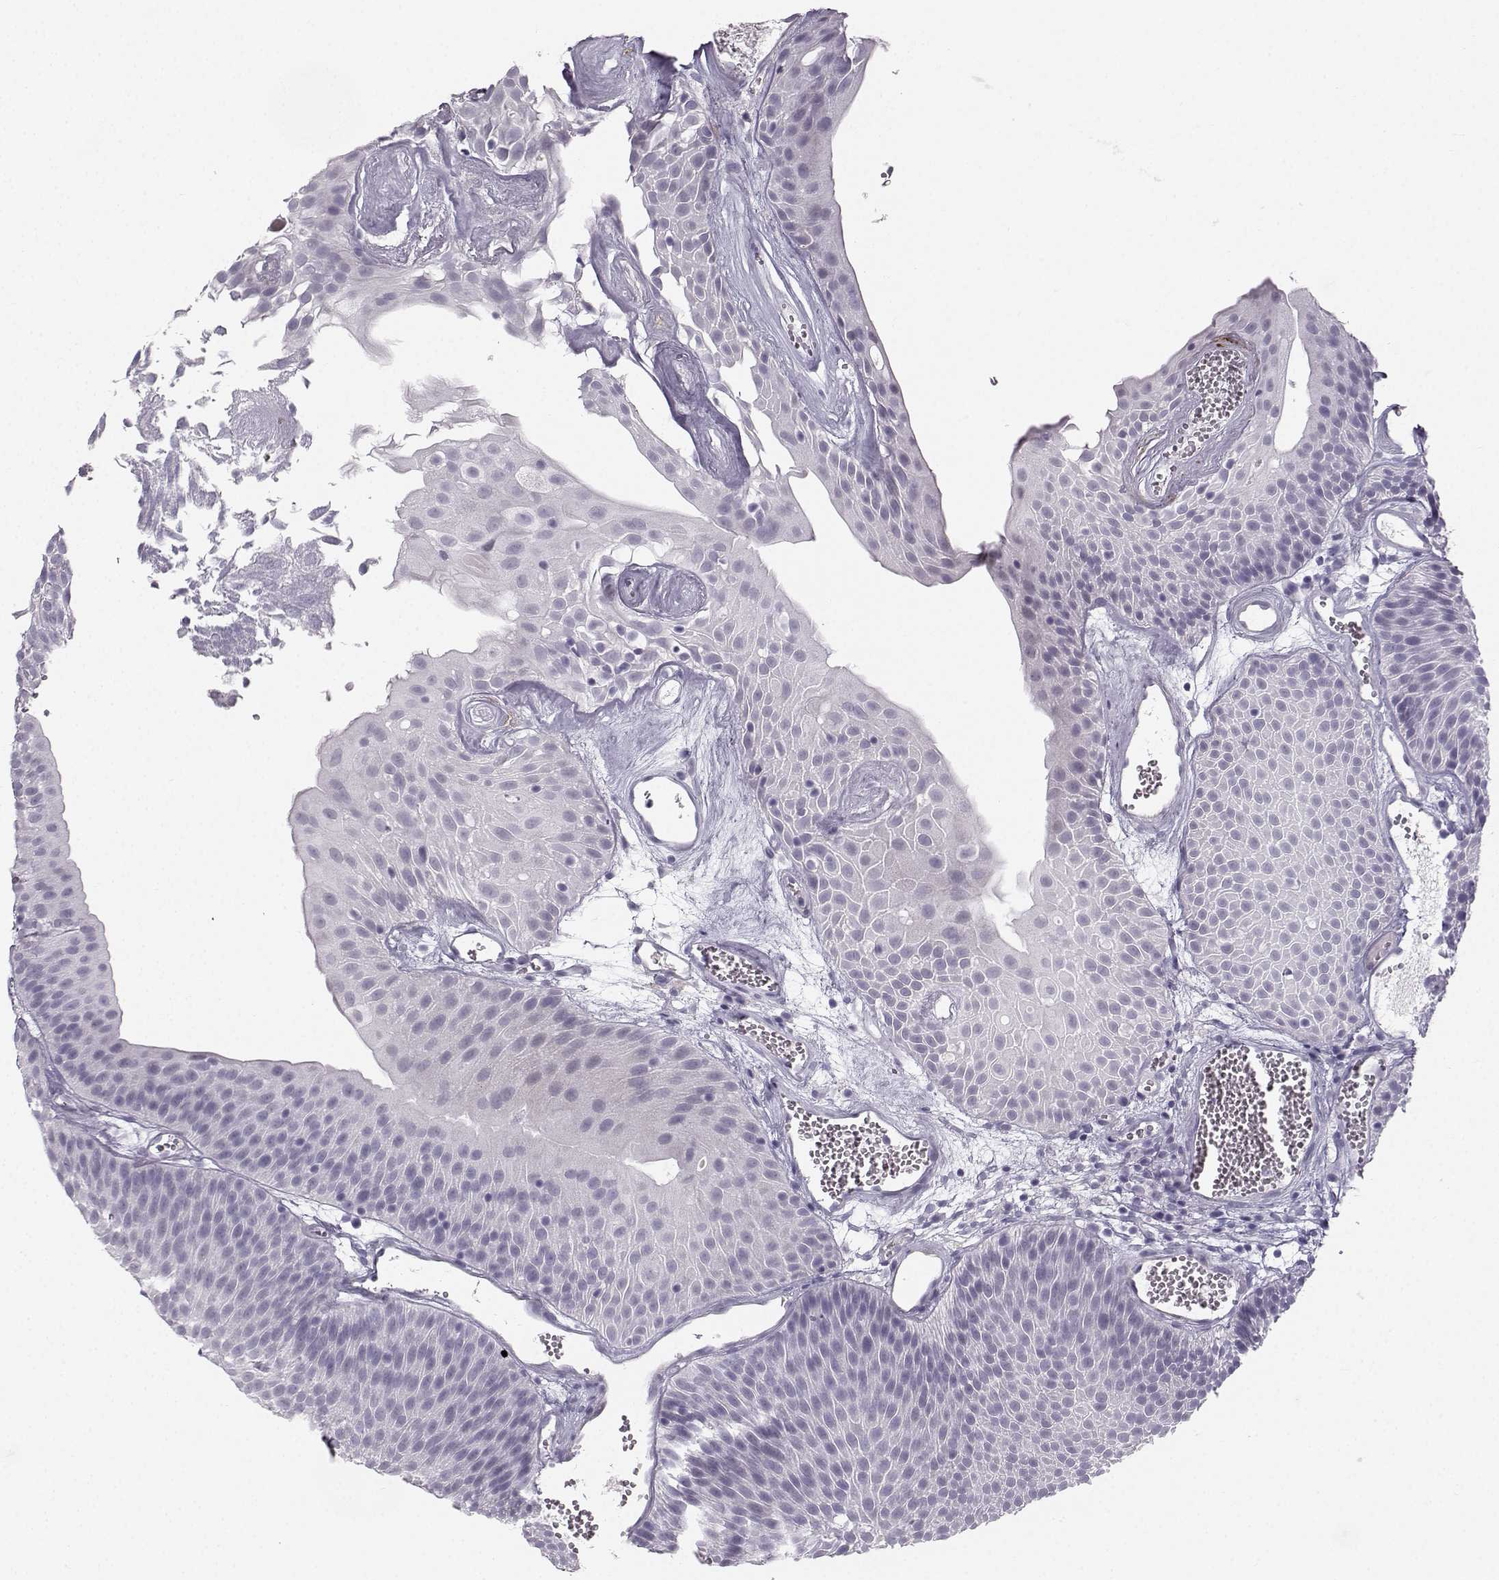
{"staining": {"intensity": "negative", "quantity": "none", "location": "none"}, "tissue": "urothelial cancer", "cell_type": "Tumor cells", "image_type": "cancer", "snomed": [{"axis": "morphology", "description": "Urothelial carcinoma, Low grade"}, {"axis": "topography", "description": "Urinary bladder"}], "caption": "IHC image of urothelial carcinoma (low-grade) stained for a protein (brown), which displays no positivity in tumor cells.", "gene": "CASR", "patient": {"sex": "male", "age": 52}}